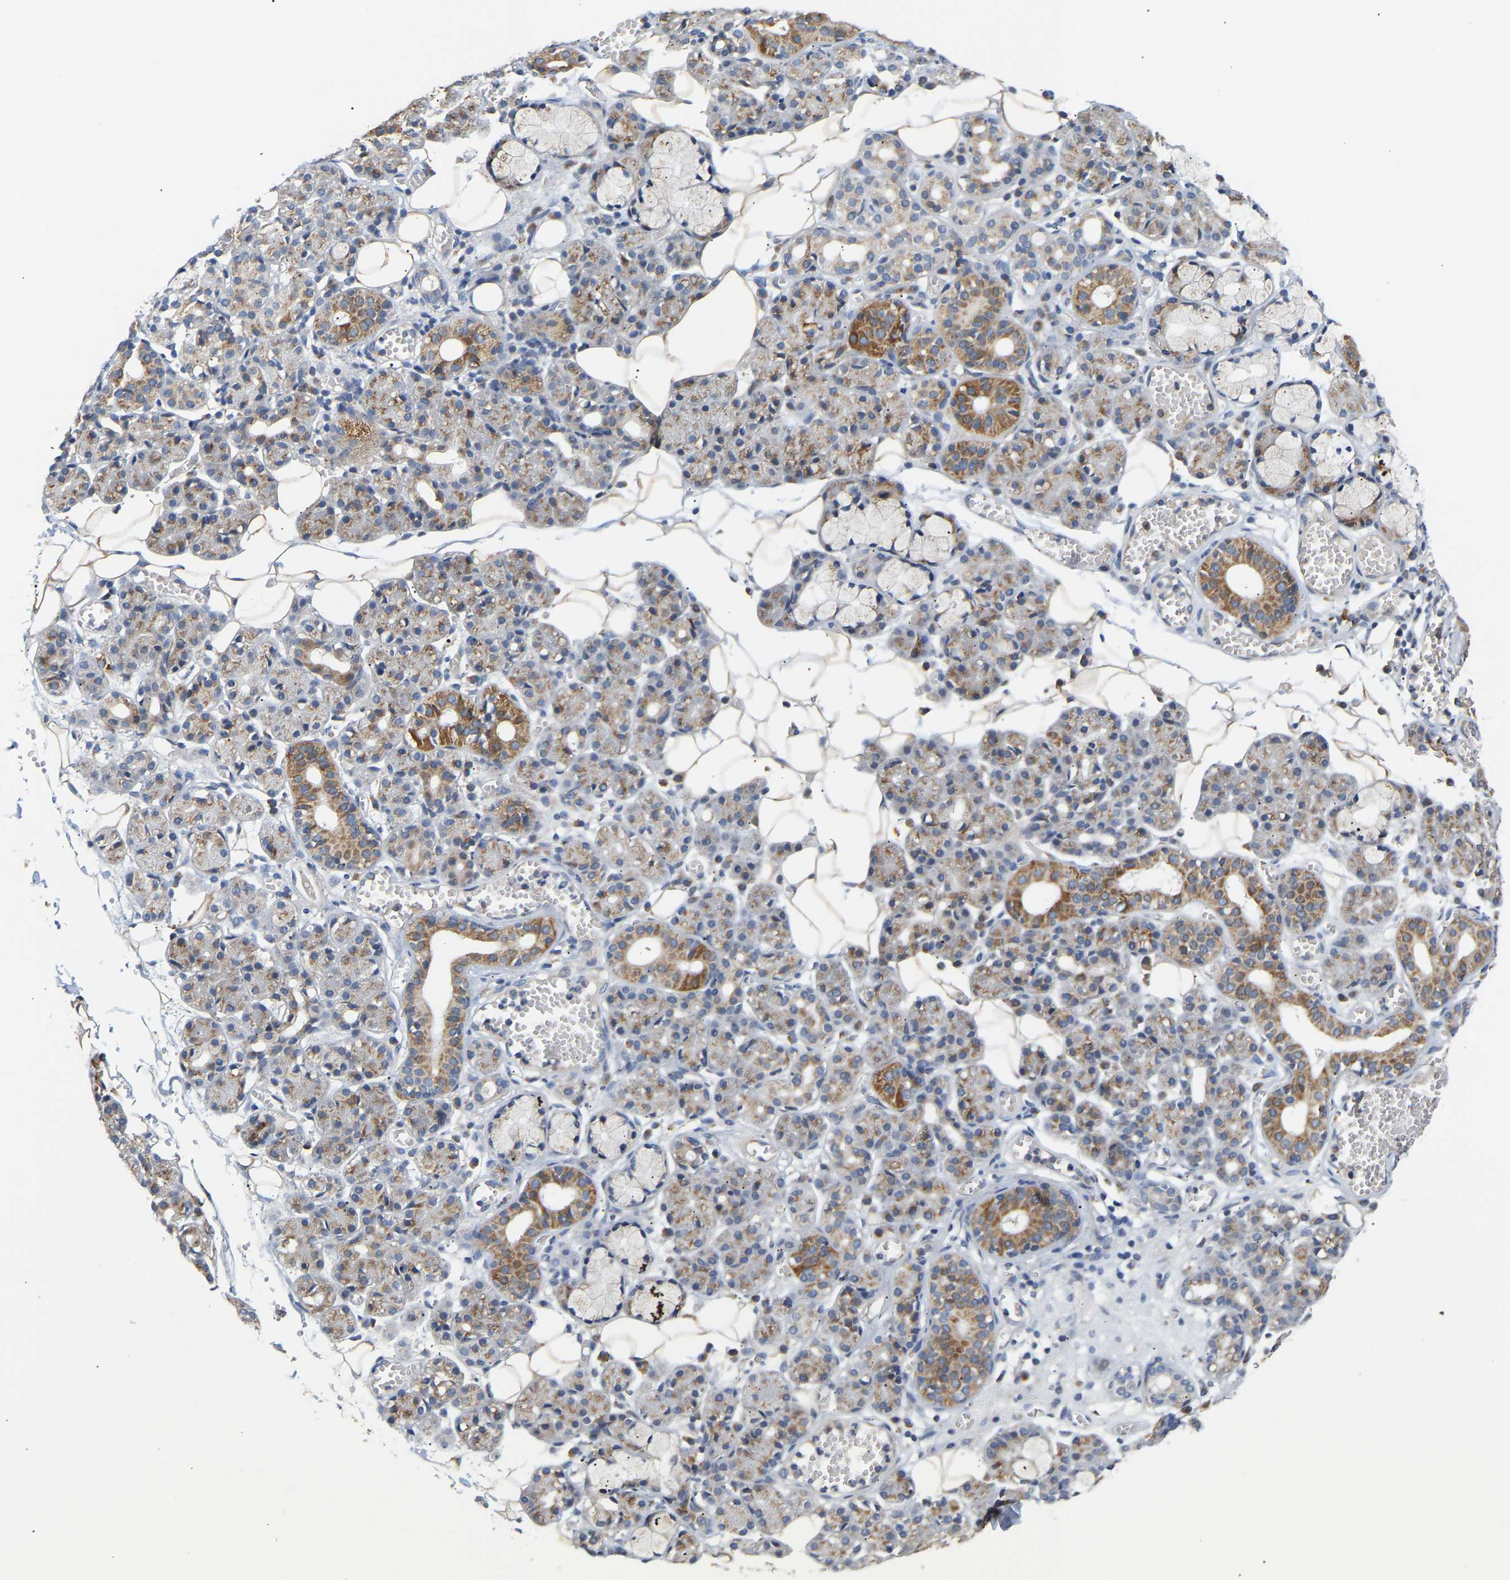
{"staining": {"intensity": "moderate", "quantity": "25%-75%", "location": "cytoplasmic/membranous"}, "tissue": "salivary gland", "cell_type": "Glandular cells", "image_type": "normal", "snomed": [{"axis": "morphology", "description": "Normal tissue, NOS"}, {"axis": "topography", "description": "Salivary gland"}], "caption": "High-power microscopy captured an immunohistochemistry micrograph of benign salivary gland, revealing moderate cytoplasmic/membranous positivity in about 25%-75% of glandular cells. The staining was performed using DAB to visualize the protein expression in brown, while the nuclei were stained in blue with hematoxylin (Magnification: 20x).", "gene": "TMEM168", "patient": {"sex": "male", "age": 63}}